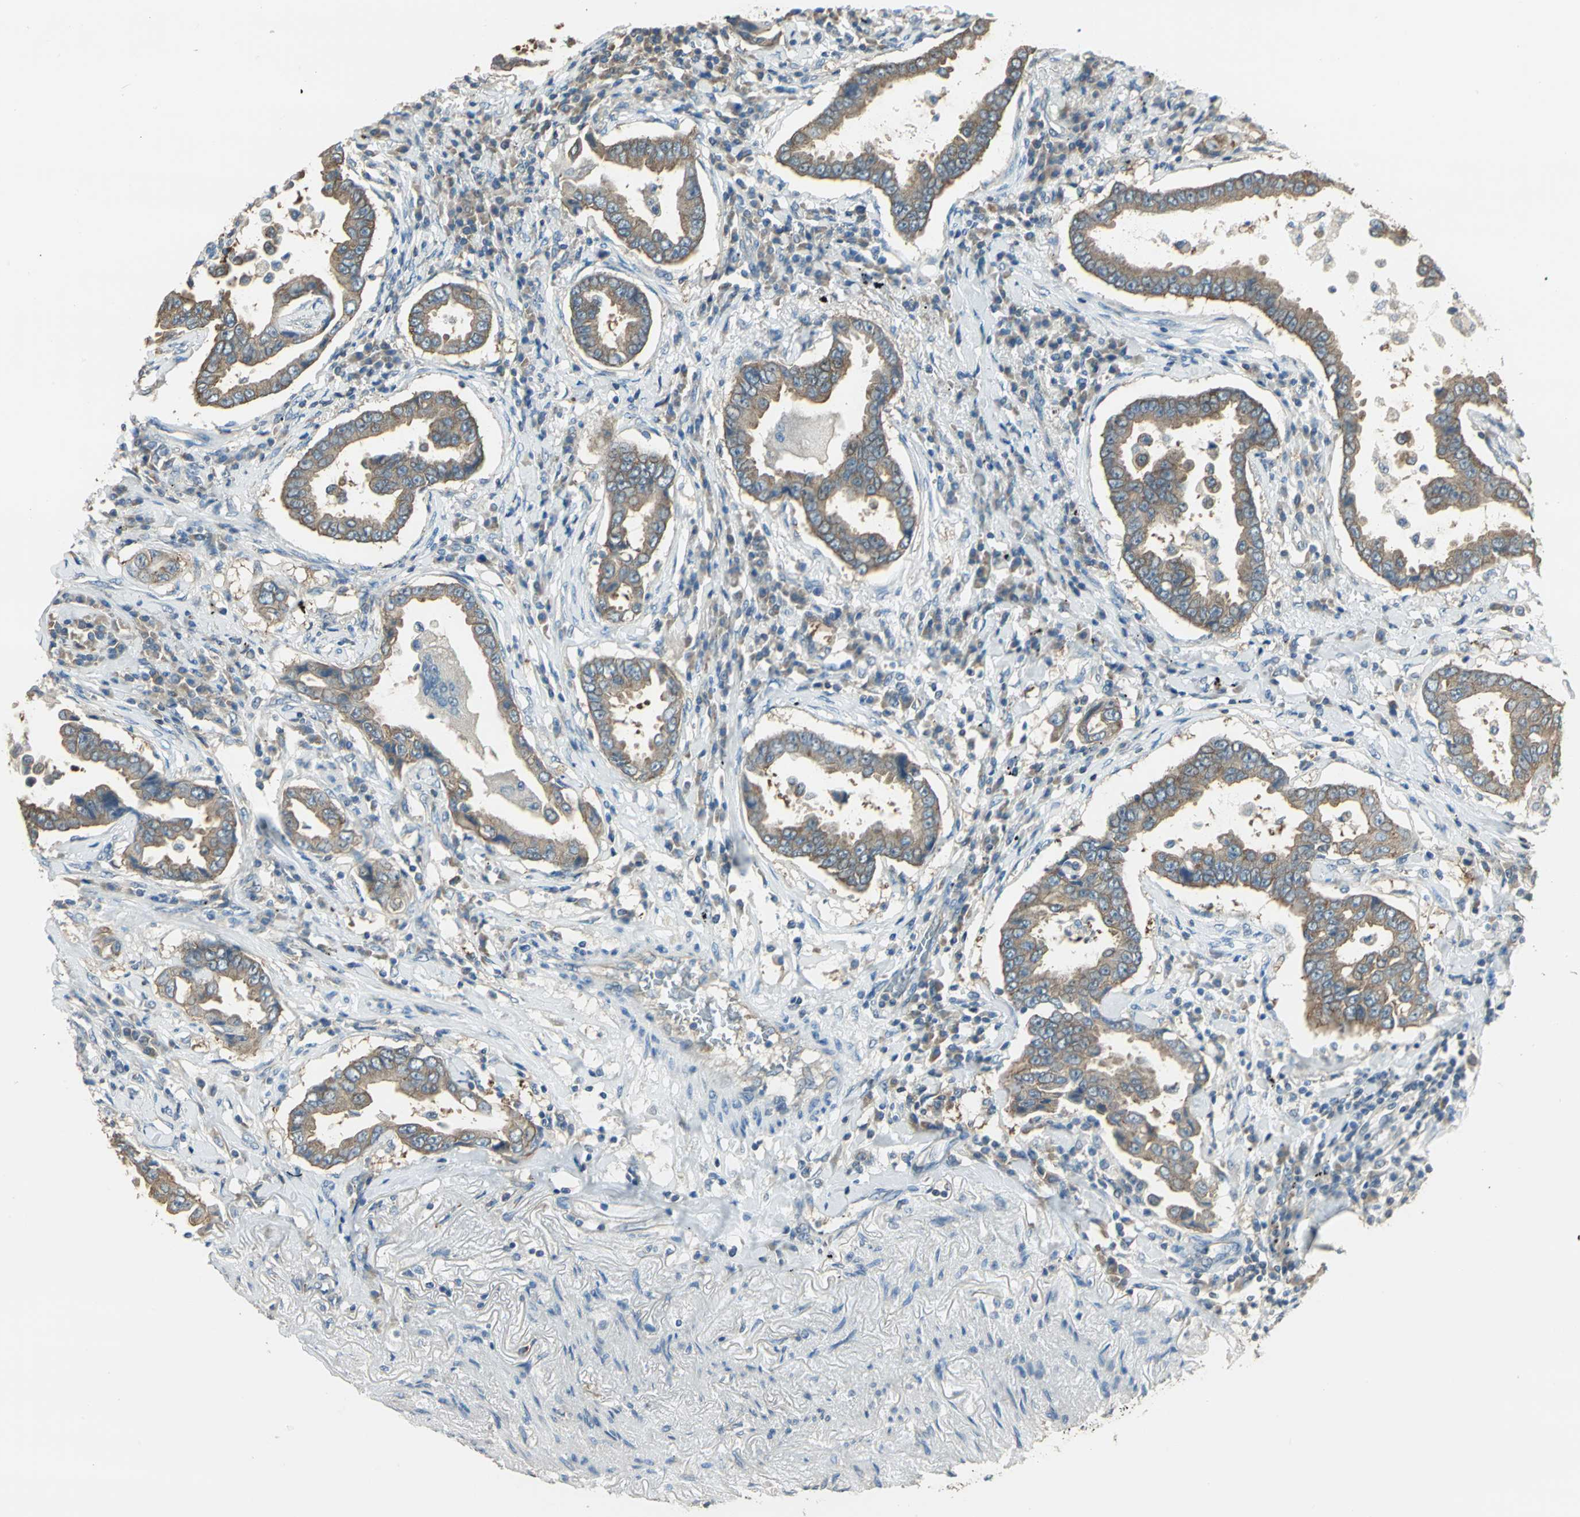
{"staining": {"intensity": "moderate", "quantity": ">75%", "location": "cytoplasmic/membranous"}, "tissue": "lung cancer", "cell_type": "Tumor cells", "image_type": "cancer", "snomed": [{"axis": "morphology", "description": "Normal tissue, NOS"}, {"axis": "morphology", "description": "Inflammation, NOS"}, {"axis": "morphology", "description": "Adenocarcinoma, NOS"}, {"axis": "topography", "description": "Lung"}], "caption": "IHC micrograph of human adenocarcinoma (lung) stained for a protein (brown), which displays medium levels of moderate cytoplasmic/membranous staining in about >75% of tumor cells.", "gene": "SHC2", "patient": {"sex": "female", "age": 64}}